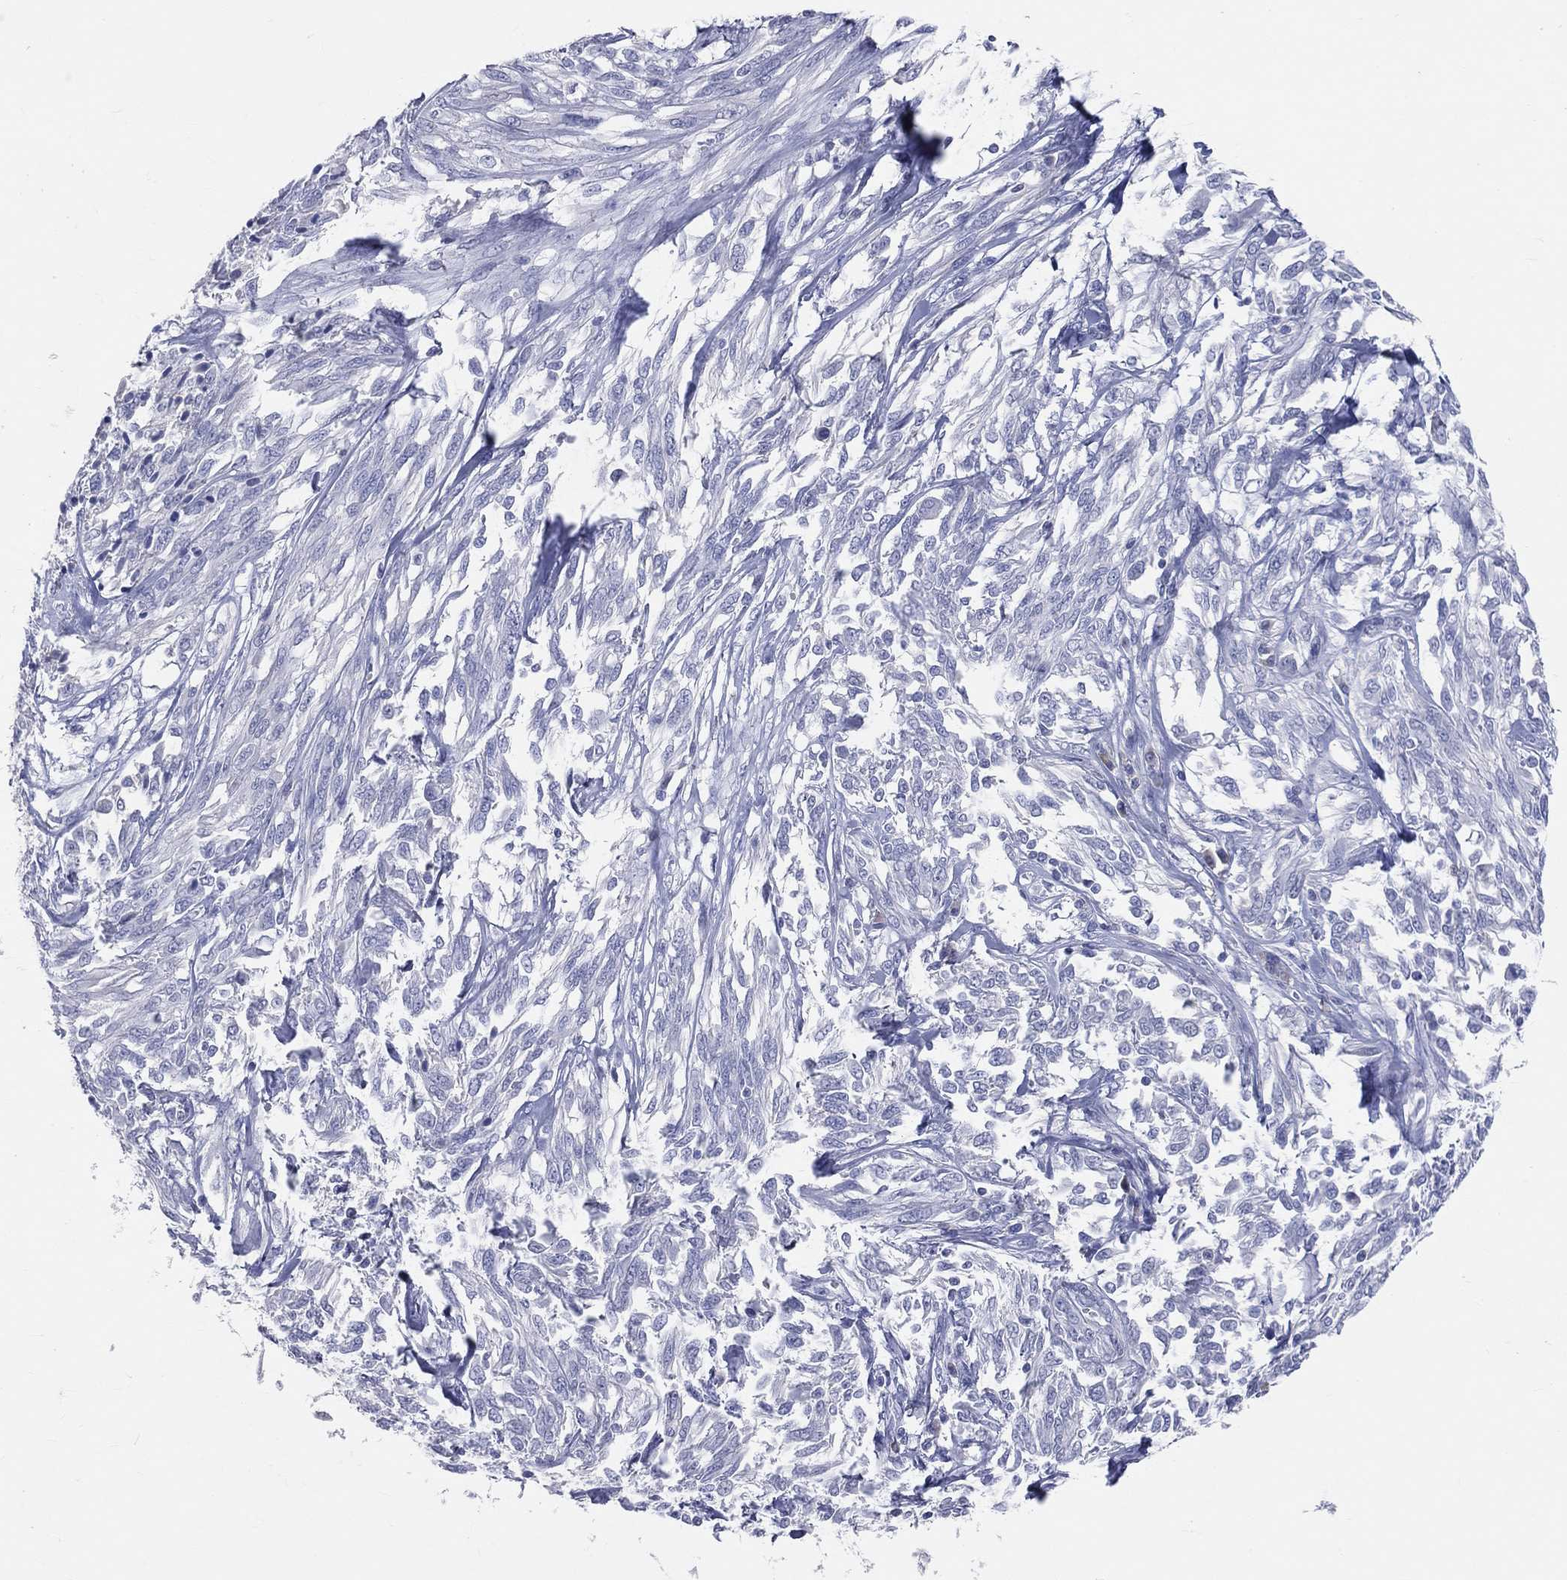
{"staining": {"intensity": "negative", "quantity": "none", "location": "none"}, "tissue": "melanoma", "cell_type": "Tumor cells", "image_type": "cancer", "snomed": [{"axis": "morphology", "description": "Malignant melanoma, NOS"}, {"axis": "topography", "description": "Skin"}], "caption": "This is an immunohistochemistry (IHC) histopathology image of malignant melanoma. There is no staining in tumor cells.", "gene": "LAT", "patient": {"sex": "female", "age": 91}}